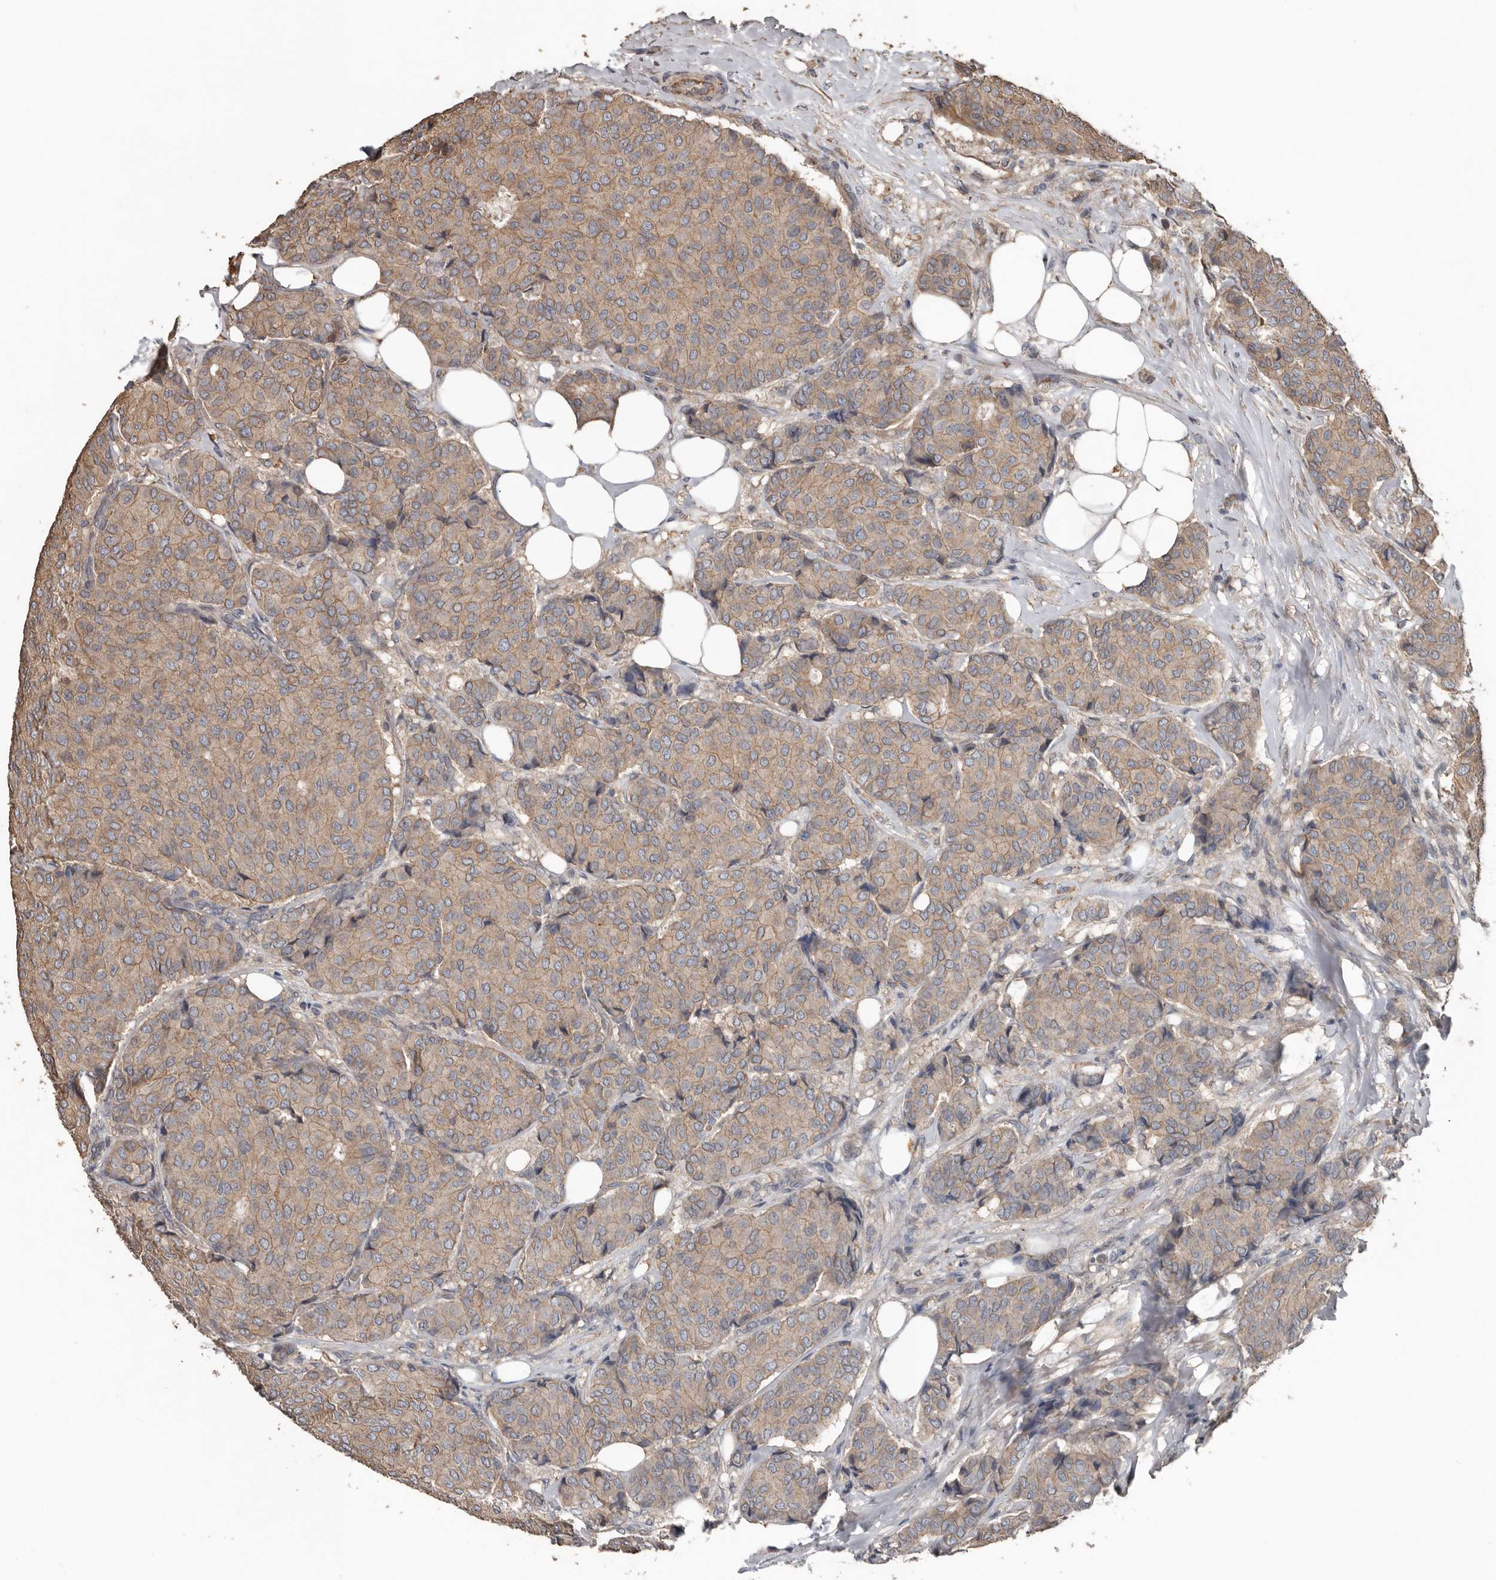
{"staining": {"intensity": "moderate", "quantity": ">75%", "location": "cytoplasmic/membranous"}, "tissue": "breast cancer", "cell_type": "Tumor cells", "image_type": "cancer", "snomed": [{"axis": "morphology", "description": "Duct carcinoma"}, {"axis": "topography", "description": "Breast"}], "caption": "A medium amount of moderate cytoplasmic/membranous expression is seen in about >75% of tumor cells in breast cancer tissue. (DAB (3,3'-diaminobenzidine) IHC with brightfield microscopy, high magnification).", "gene": "HYAL4", "patient": {"sex": "female", "age": 75}}